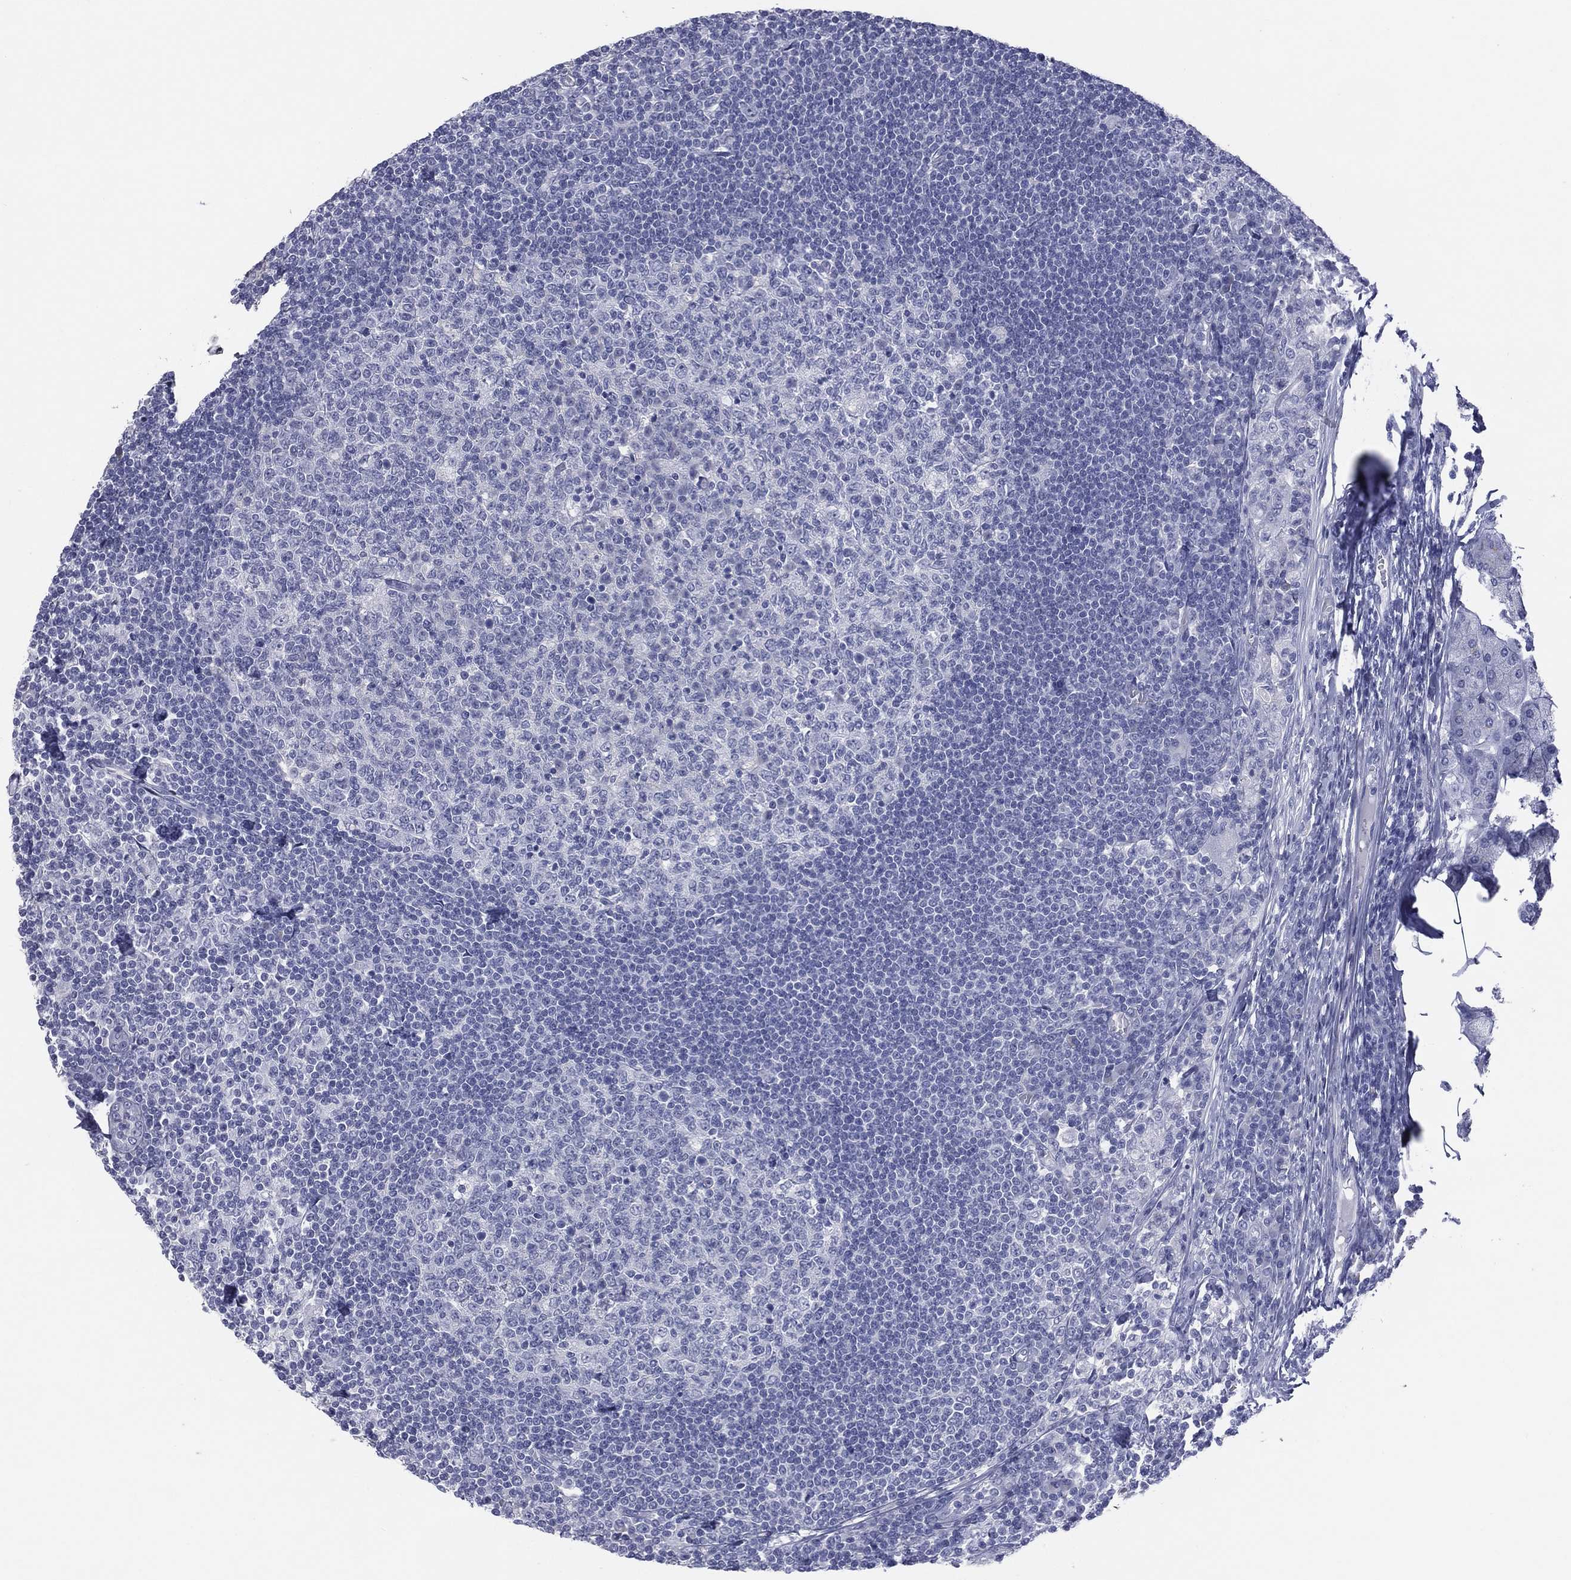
{"staining": {"intensity": "negative", "quantity": "none", "location": "none"}, "tissue": "lymph node", "cell_type": "Germinal center cells", "image_type": "normal", "snomed": [{"axis": "morphology", "description": "Normal tissue, NOS"}, {"axis": "topography", "description": "Lymph node"}, {"axis": "topography", "description": "Salivary gland"}], "caption": "Lymph node stained for a protein using immunohistochemistry shows no positivity germinal center cells.", "gene": "MLN", "patient": {"sex": "male", "age": 83}}